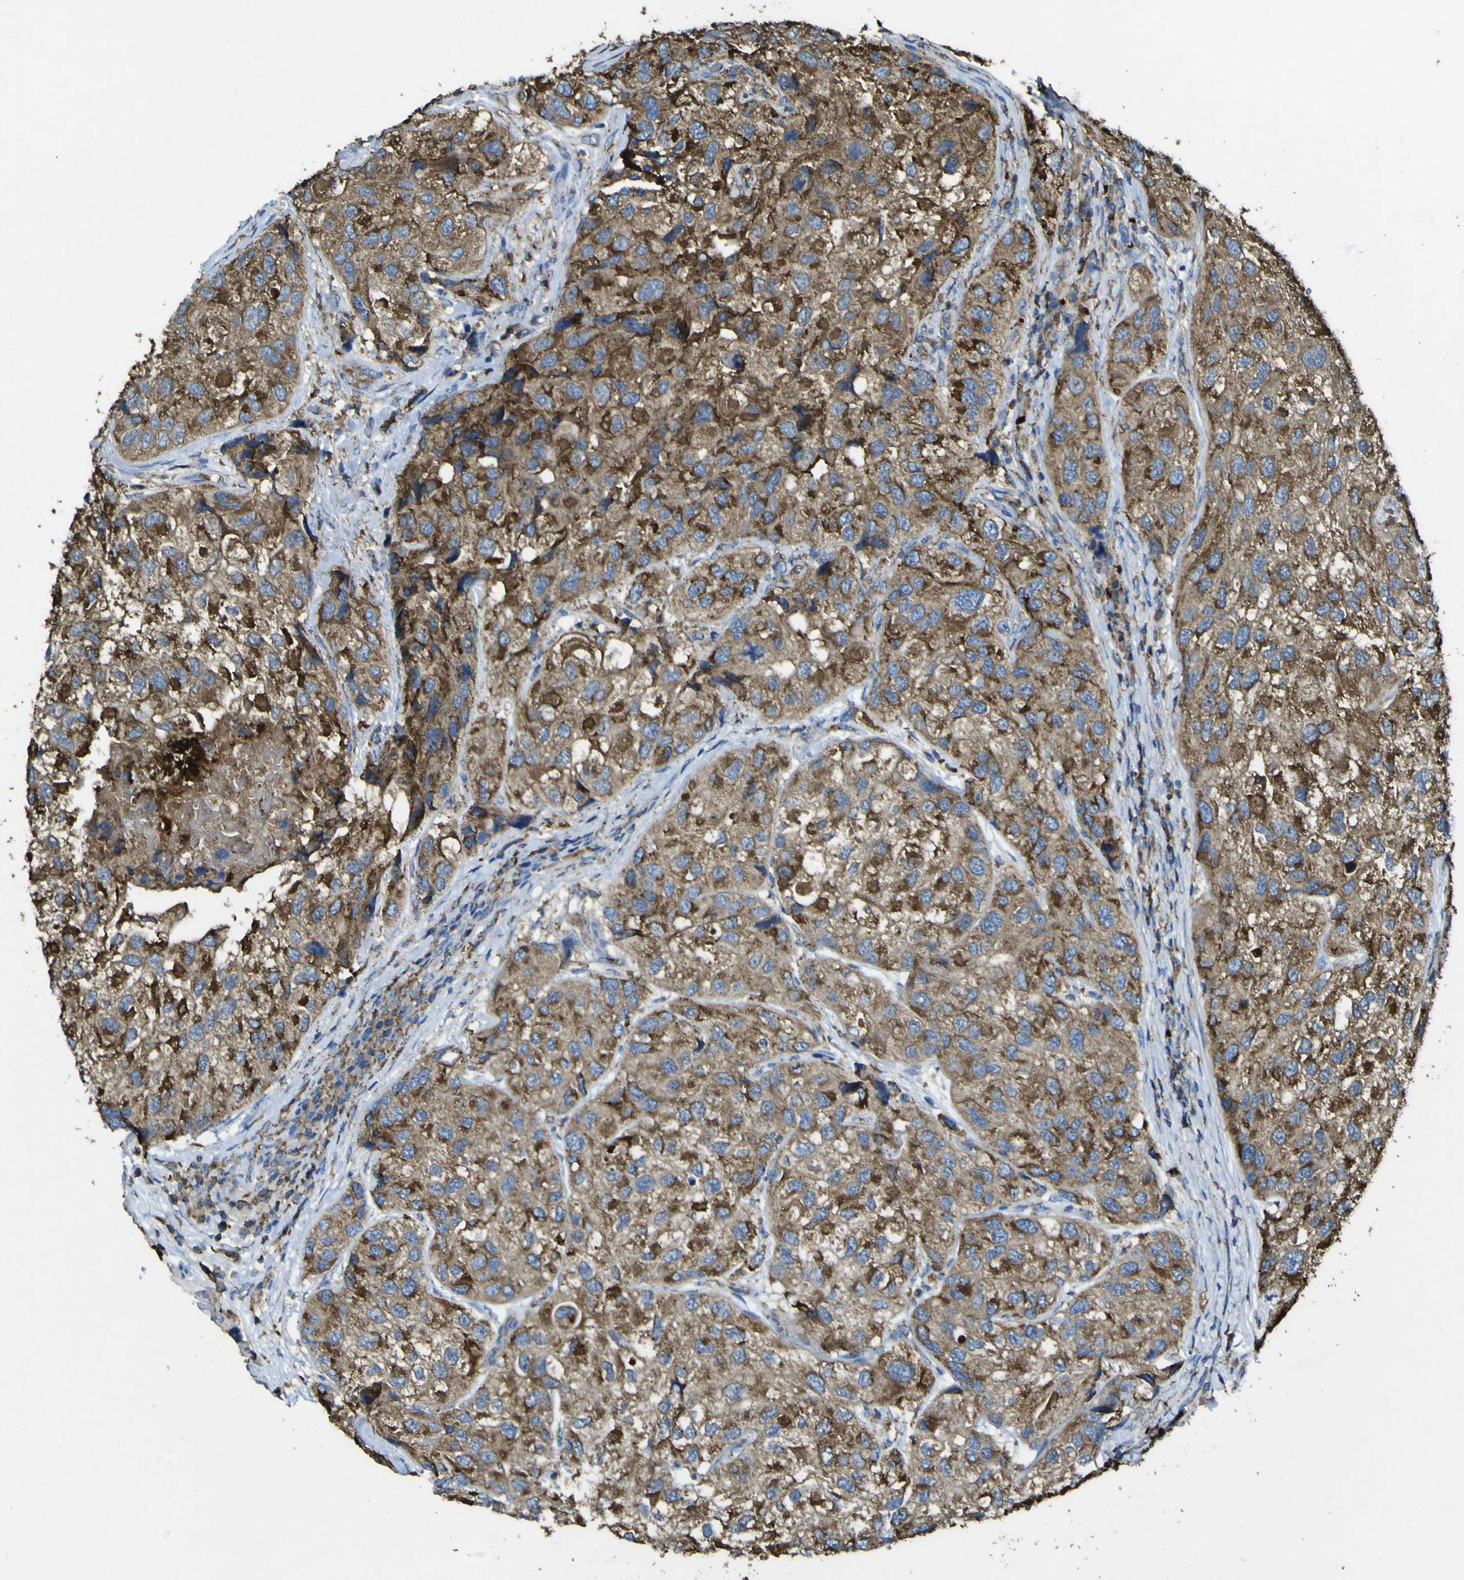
{"staining": {"intensity": "strong", "quantity": "25%-75%", "location": "cytoplasmic/membranous"}, "tissue": "urothelial cancer", "cell_type": "Tumor cells", "image_type": "cancer", "snomed": [{"axis": "morphology", "description": "Urothelial carcinoma, High grade"}, {"axis": "topography", "description": "Urinary bladder"}], "caption": "Urothelial carcinoma (high-grade) was stained to show a protein in brown. There is high levels of strong cytoplasmic/membranous expression in about 25%-75% of tumor cells.", "gene": "ACSL3", "patient": {"sex": "female", "age": 64}}